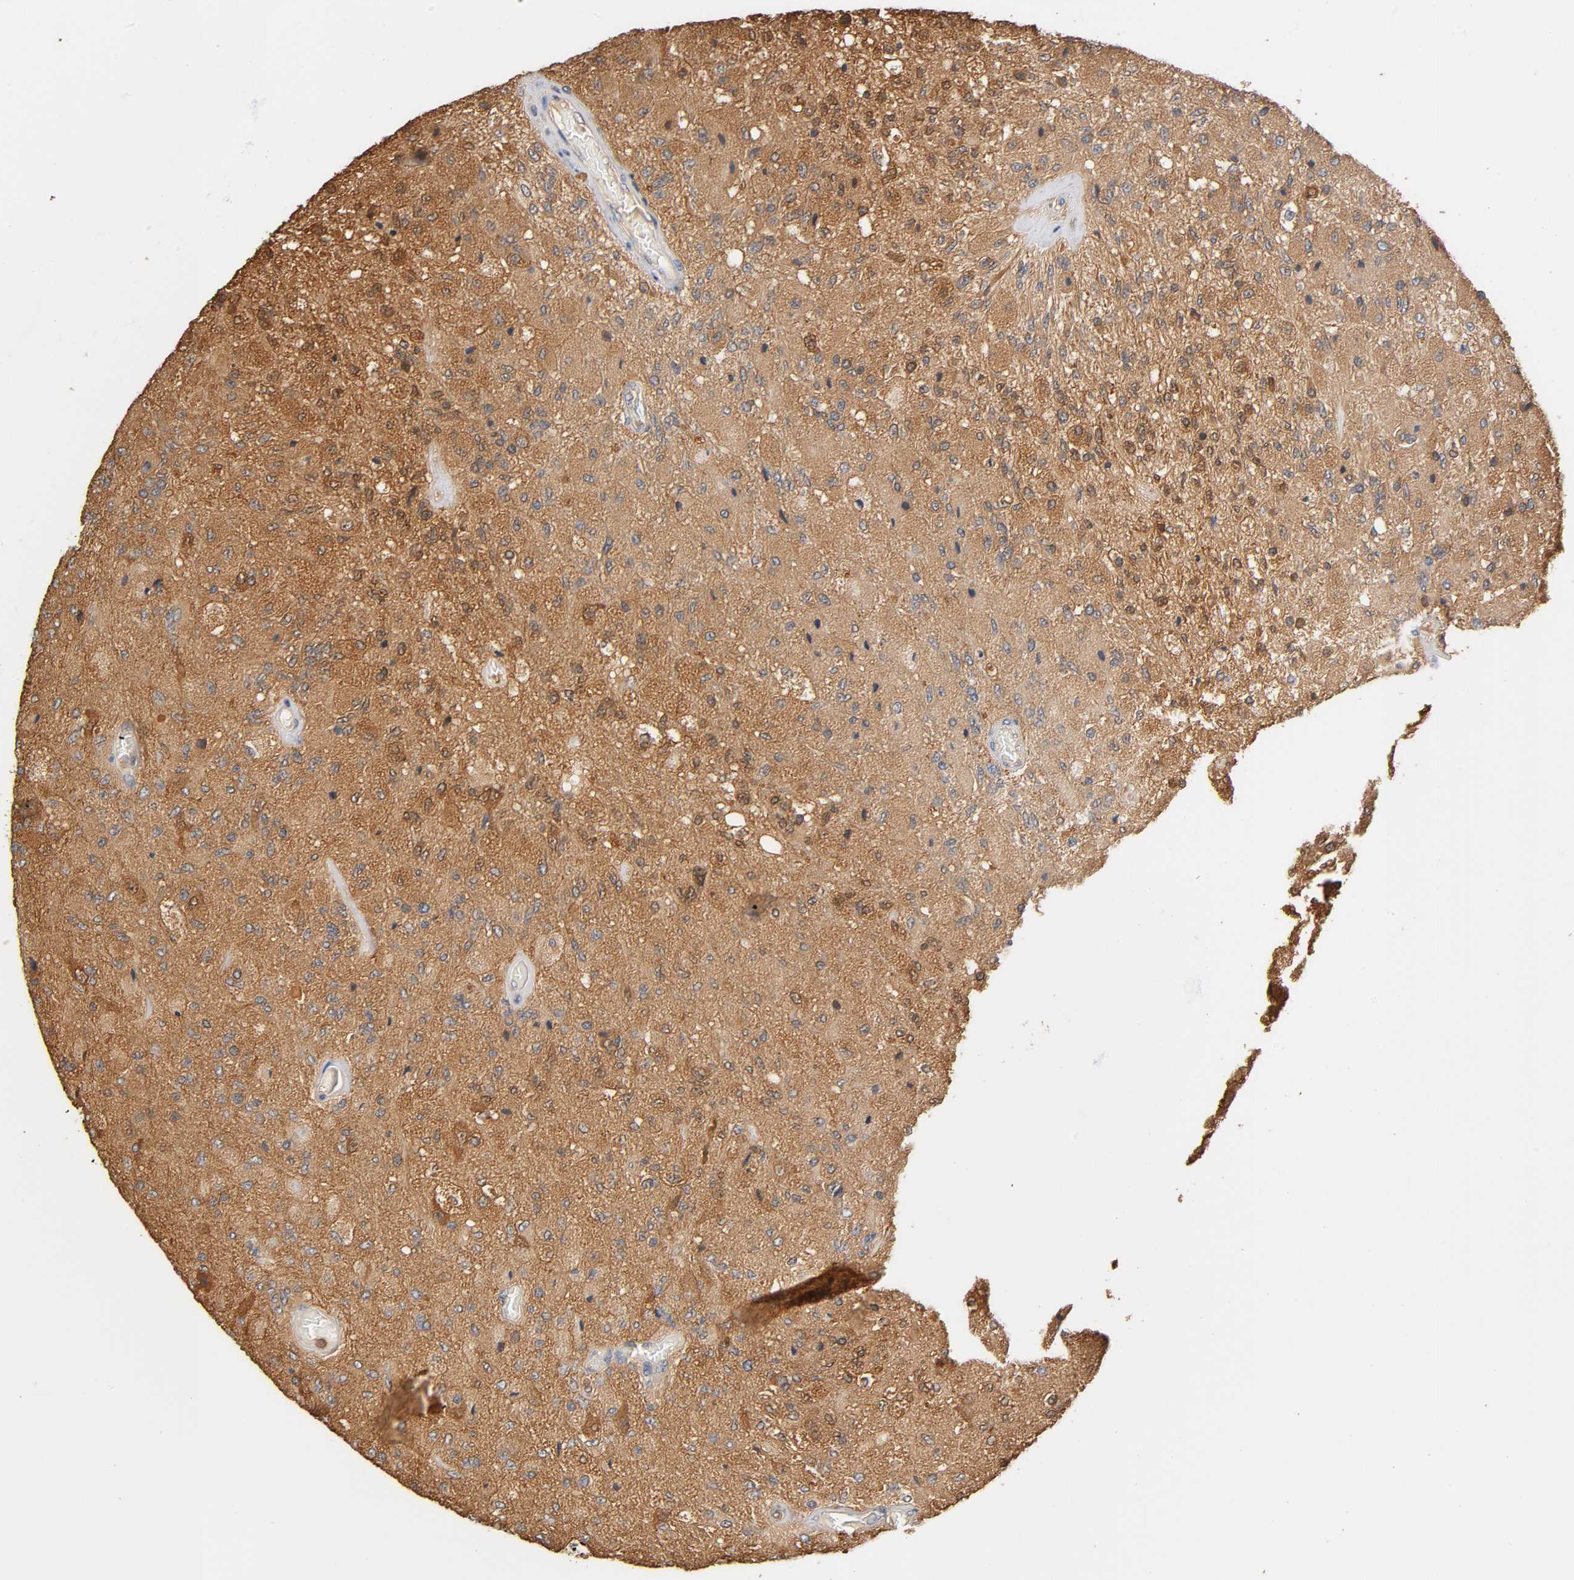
{"staining": {"intensity": "negative", "quantity": "none", "location": "none"}, "tissue": "glioma", "cell_type": "Tumor cells", "image_type": "cancer", "snomed": [{"axis": "morphology", "description": "Normal tissue, NOS"}, {"axis": "morphology", "description": "Glioma, malignant, High grade"}, {"axis": "topography", "description": "Cerebral cortex"}], "caption": "High magnification brightfield microscopy of high-grade glioma (malignant) stained with DAB (3,3'-diaminobenzidine) (brown) and counterstained with hematoxylin (blue): tumor cells show no significant expression. (Stains: DAB (3,3'-diaminobenzidine) IHC with hematoxylin counter stain, Microscopy: brightfield microscopy at high magnification).", "gene": "ALDOA", "patient": {"sex": "male", "age": 77}}